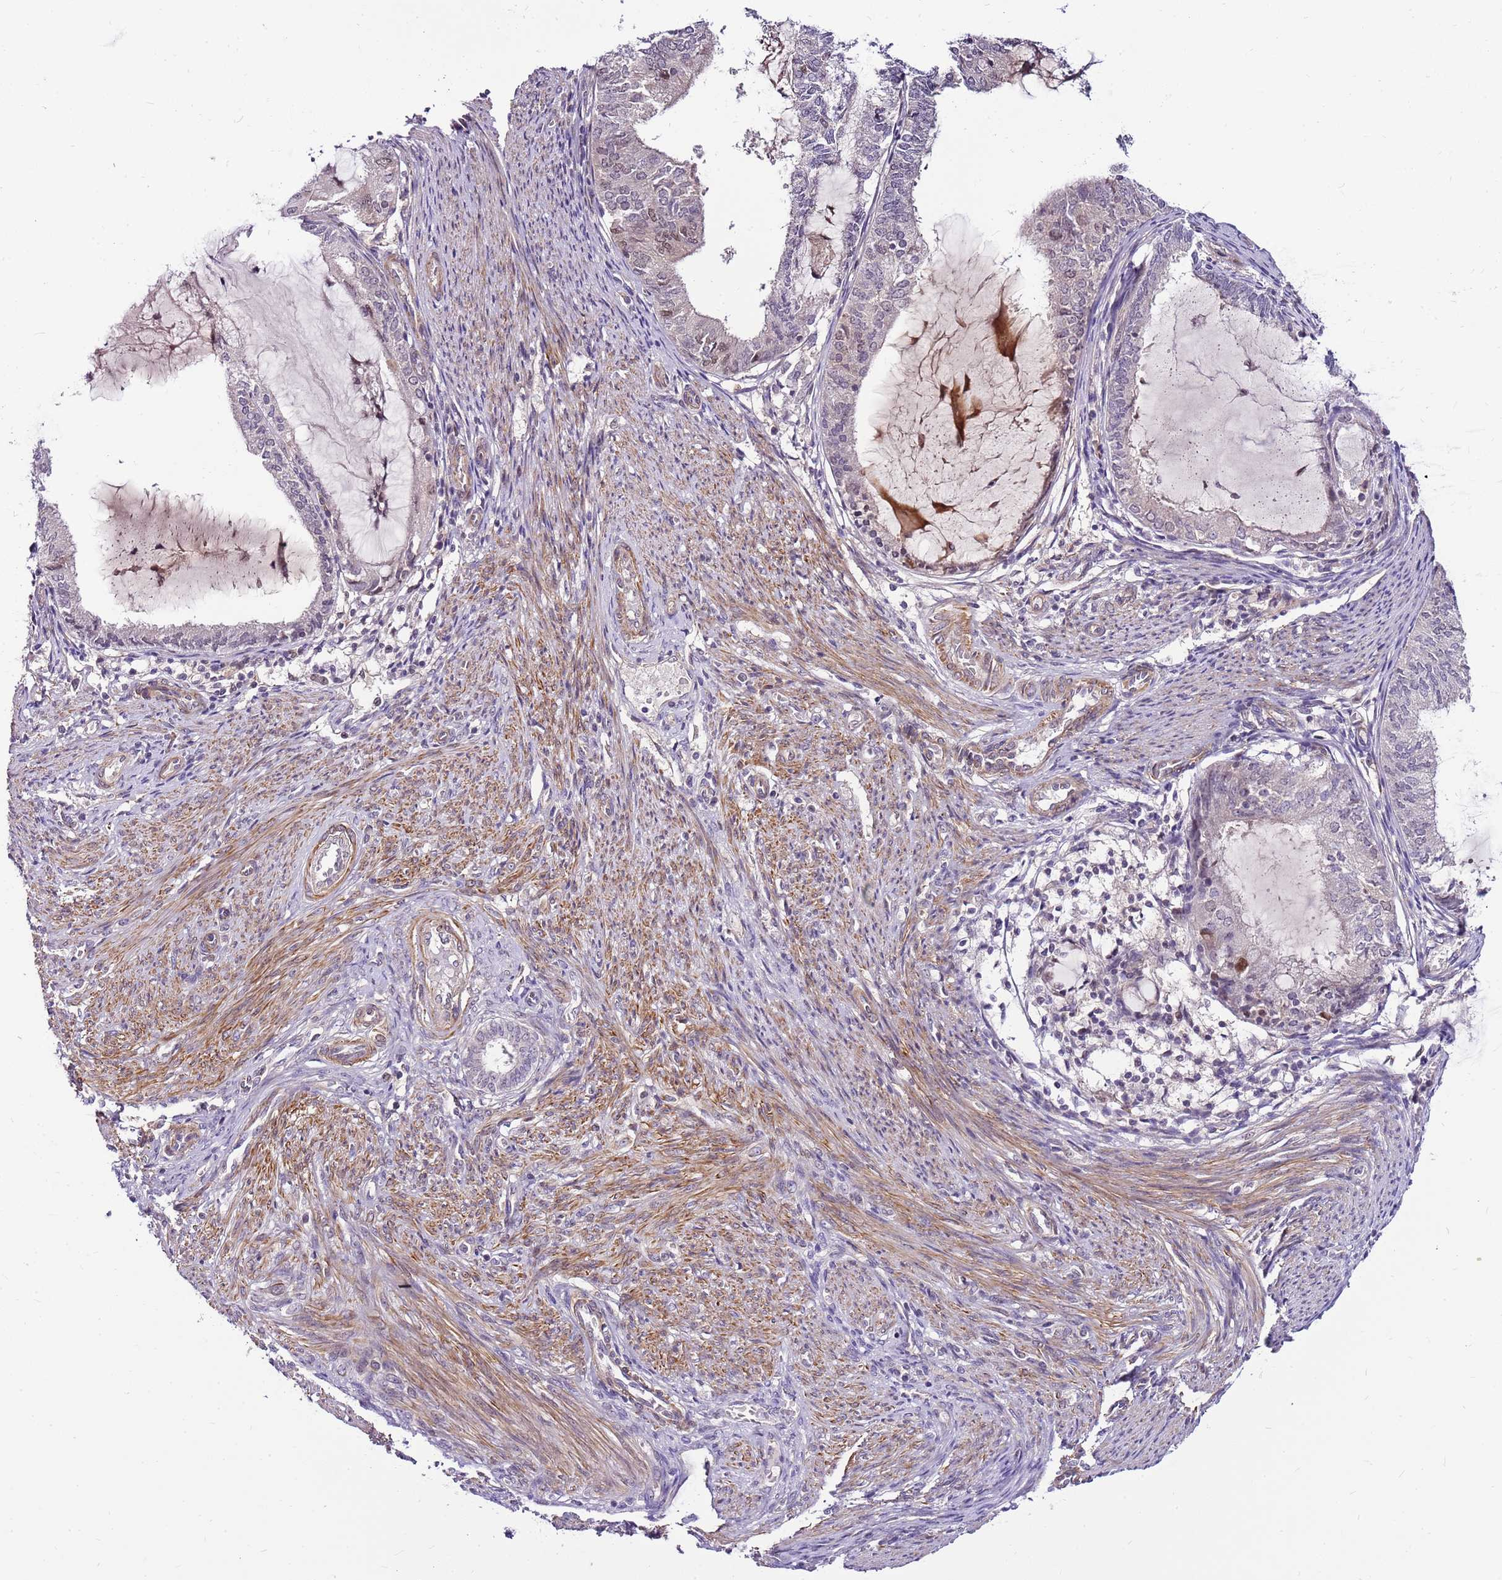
{"staining": {"intensity": "weak", "quantity": "<25%", "location": "cytoplasmic/membranous,nuclear"}, "tissue": "endometrial cancer", "cell_type": "Tumor cells", "image_type": "cancer", "snomed": [{"axis": "morphology", "description": "Adenocarcinoma, NOS"}, {"axis": "topography", "description": "Endometrium"}], "caption": "Immunohistochemistry of endometrial cancer (adenocarcinoma) exhibits no positivity in tumor cells.", "gene": "POLE3", "patient": {"sex": "female", "age": 81}}